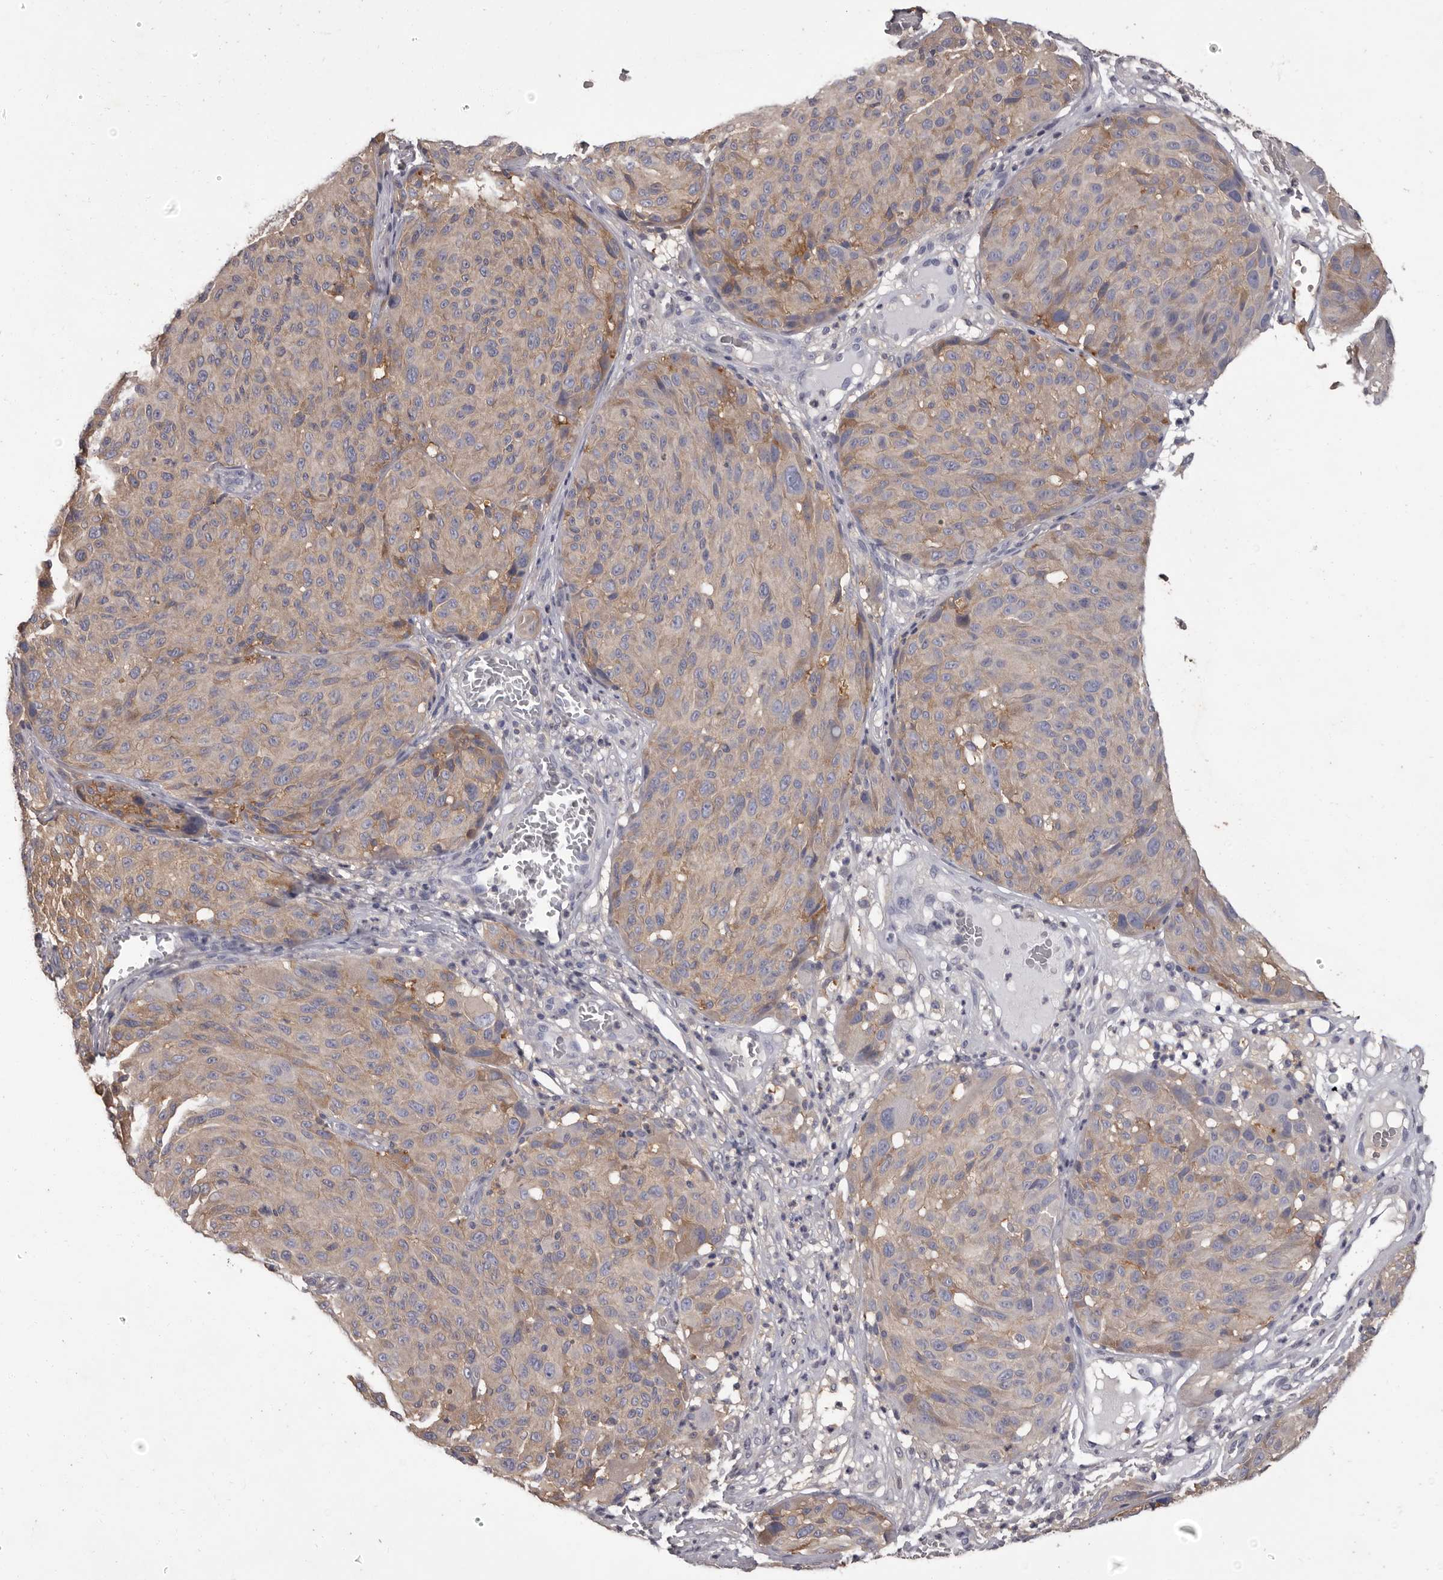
{"staining": {"intensity": "weak", "quantity": "25%-75%", "location": "cytoplasmic/membranous"}, "tissue": "melanoma", "cell_type": "Tumor cells", "image_type": "cancer", "snomed": [{"axis": "morphology", "description": "Malignant melanoma, NOS"}, {"axis": "topography", "description": "Skin"}], "caption": "Immunohistochemistry (IHC) micrograph of melanoma stained for a protein (brown), which shows low levels of weak cytoplasmic/membranous staining in about 25%-75% of tumor cells.", "gene": "APEH", "patient": {"sex": "male", "age": 83}}